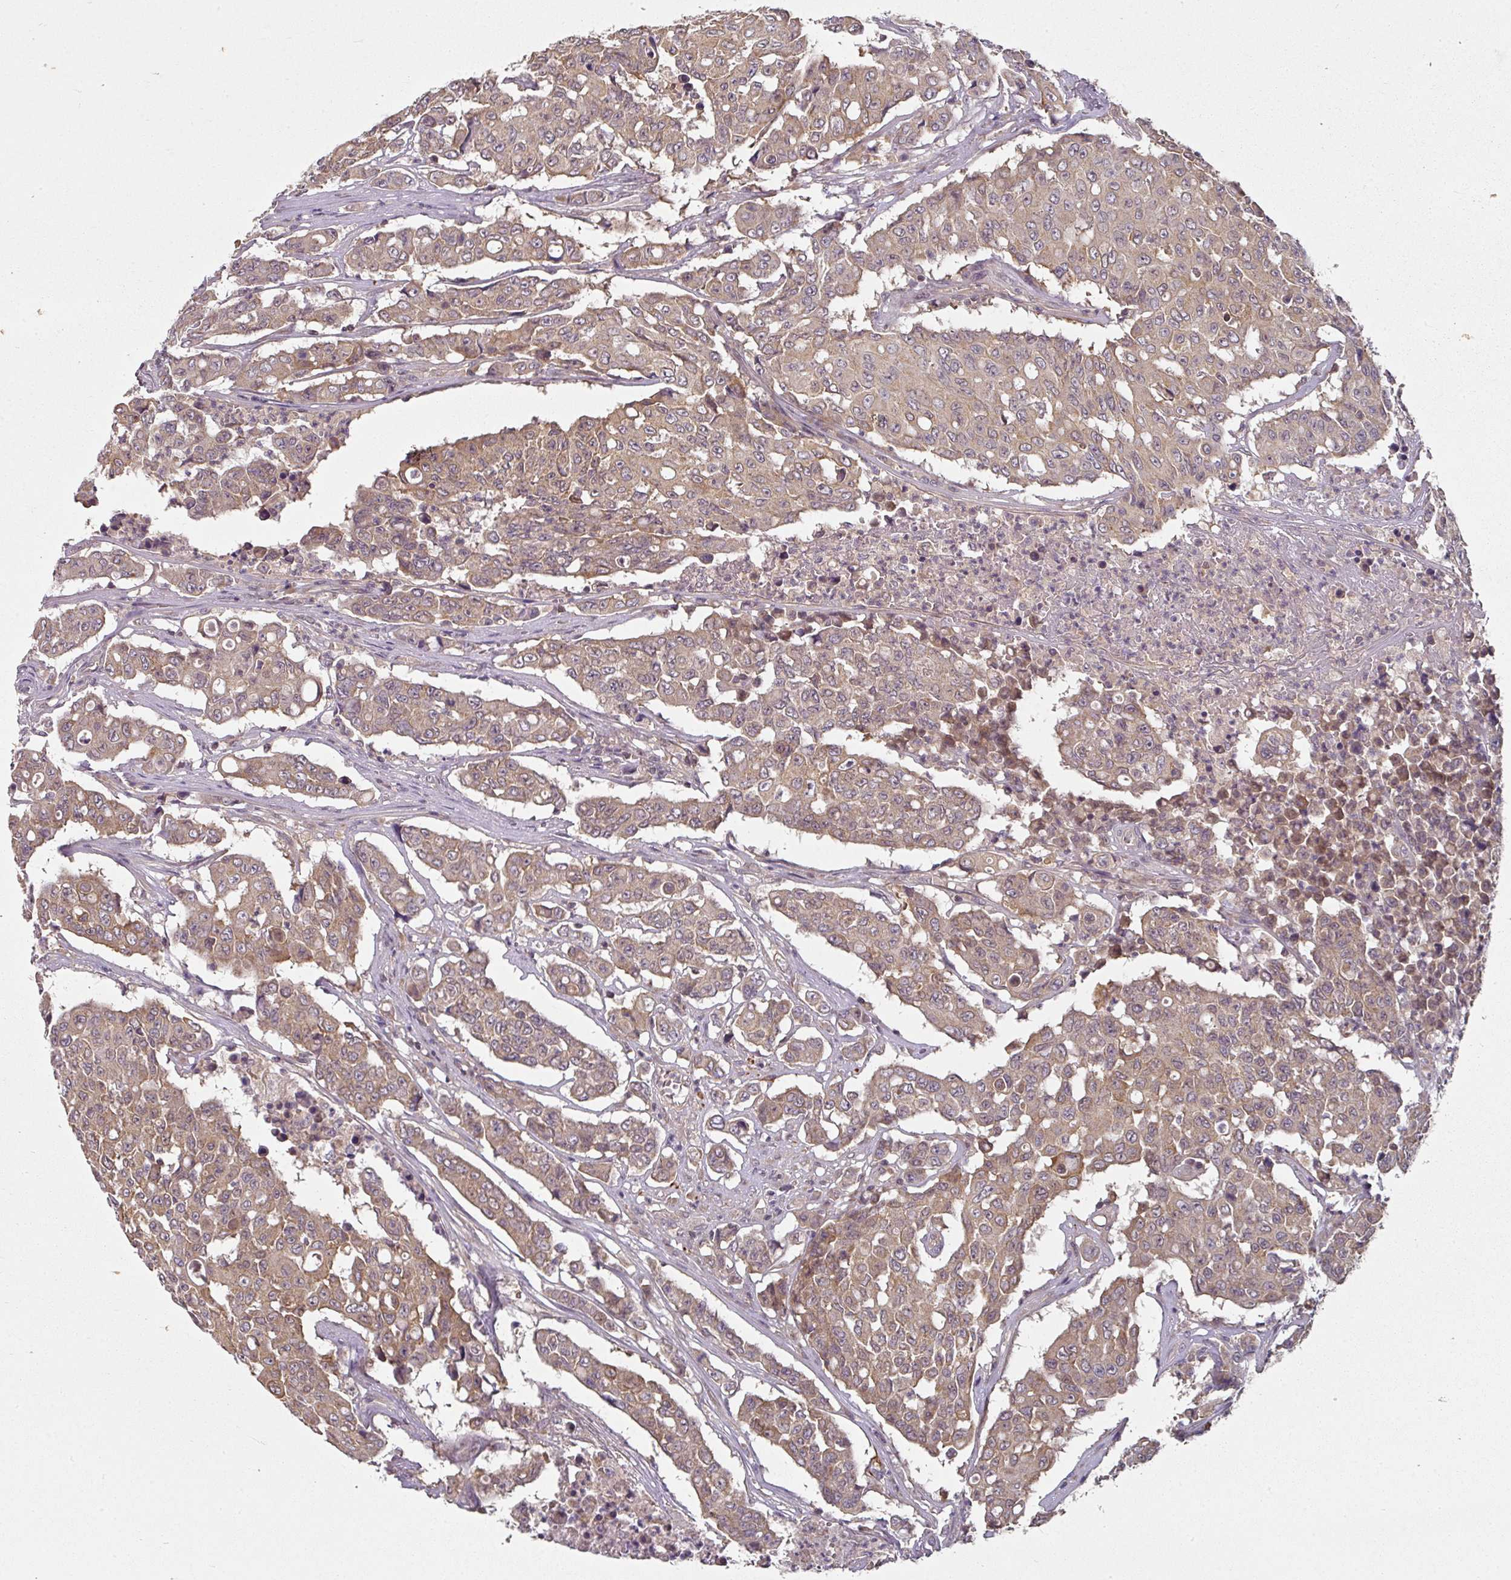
{"staining": {"intensity": "moderate", "quantity": ">75%", "location": "cytoplasmic/membranous"}, "tissue": "colorectal cancer", "cell_type": "Tumor cells", "image_type": "cancer", "snomed": [{"axis": "morphology", "description": "Adenocarcinoma, NOS"}, {"axis": "topography", "description": "Colon"}], "caption": "Colorectal adenocarcinoma stained for a protein shows moderate cytoplasmic/membranous positivity in tumor cells.", "gene": "MAP2K2", "patient": {"sex": "male", "age": 51}}